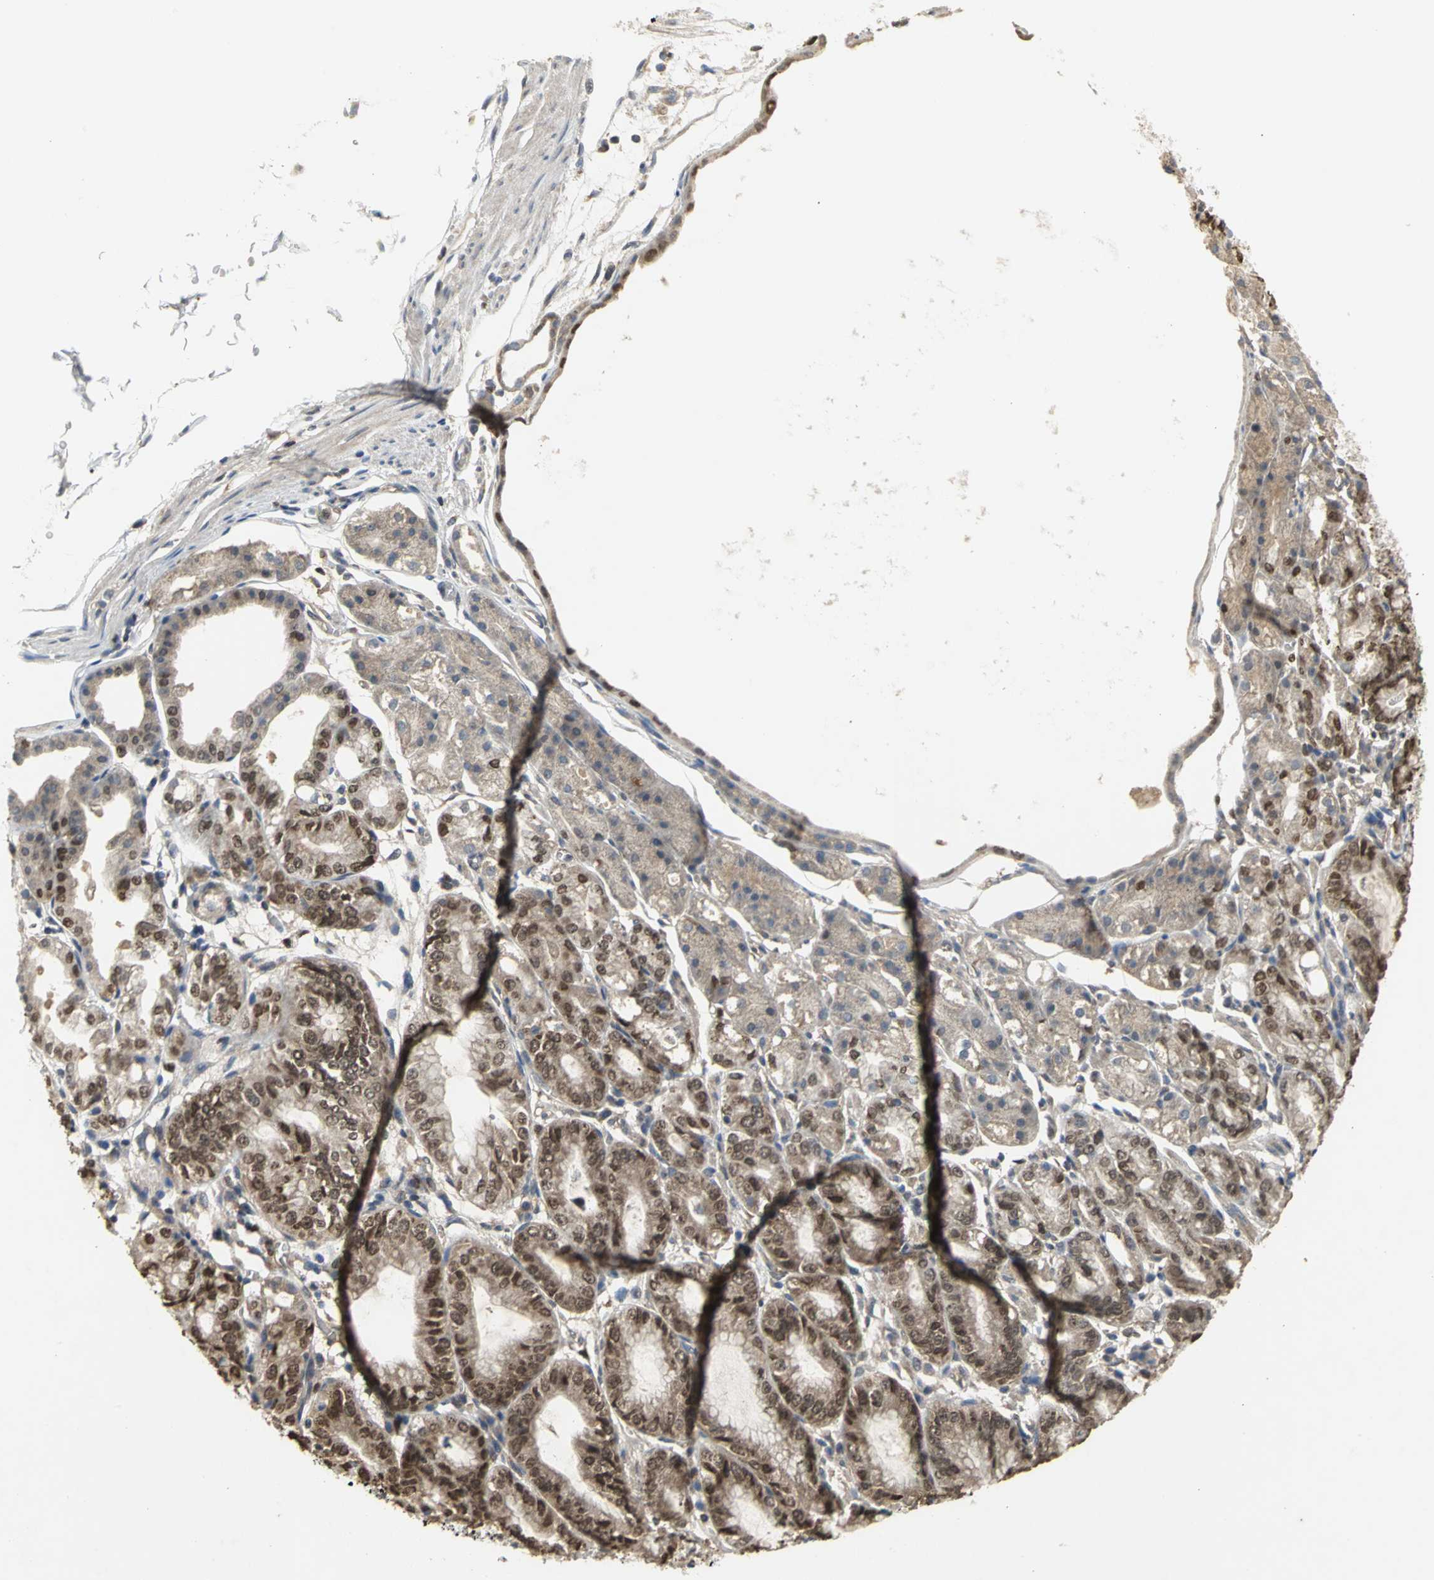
{"staining": {"intensity": "moderate", "quantity": ">75%", "location": "cytoplasmic/membranous,nuclear"}, "tissue": "stomach", "cell_type": "Glandular cells", "image_type": "normal", "snomed": [{"axis": "morphology", "description": "Normal tissue, NOS"}, {"axis": "topography", "description": "Stomach, lower"}], "caption": "Protein analysis of benign stomach demonstrates moderate cytoplasmic/membranous,nuclear expression in approximately >75% of glandular cells.", "gene": "AHR", "patient": {"sex": "male", "age": 71}}